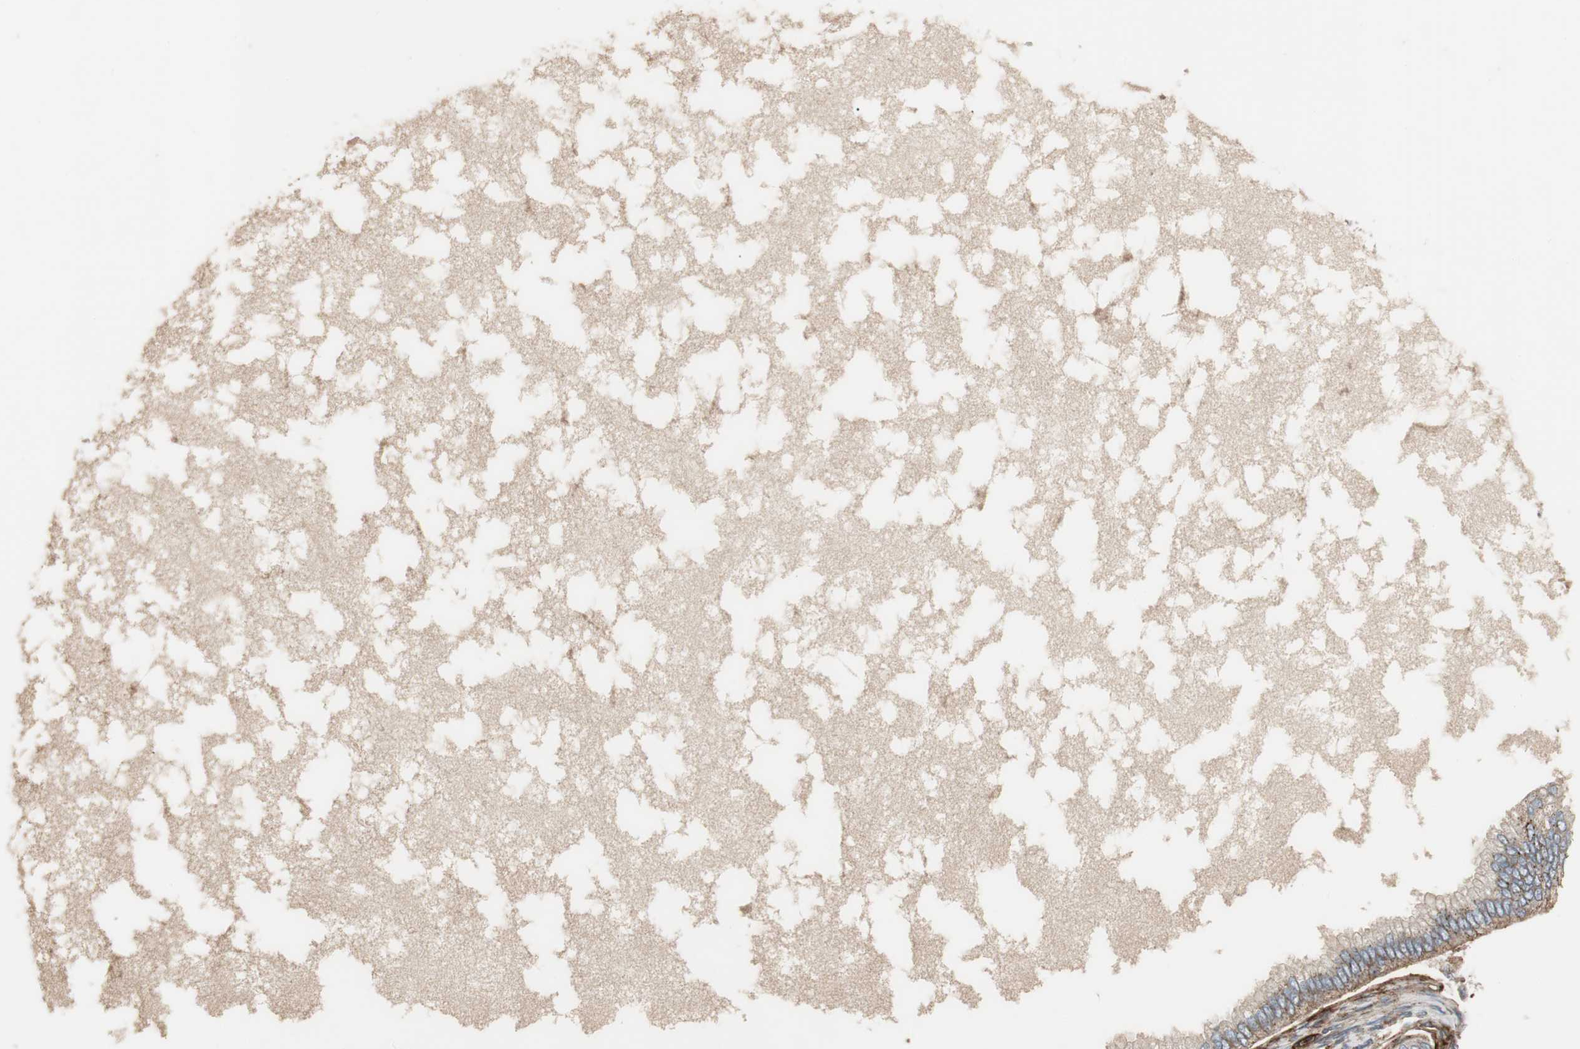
{"staining": {"intensity": "moderate", "quantity": "25%-75%", "location": "cytoplasmic/membranous"}, "tissue": "ovarian cancer", "cell_type": "Tumor cells", "image_type": "cancer", "snomed": [{"axis": "morphology", "description": "Cystadenocarcinoma, mucinous, NOS"}, {"axis": "topography", "description": "Ovary"}], "caption": "Immunohistochemistry (IHC) staining of mucinous cystadenocarcinoma (ovarian), which reveals medium levels of moderate cytoplasmic/membranous expression in approximately 25%-75% of tumor cells indicating moderate cytoplasmic/membranous protein staining. The staining was performed using DAB (3,3'-diaminobenzidine) (brown) for protein detection and nuclei were counterstained in hematoxylin (blue).", "gene": "ALPL", "patient": {"sex": "female", "age": 80}}